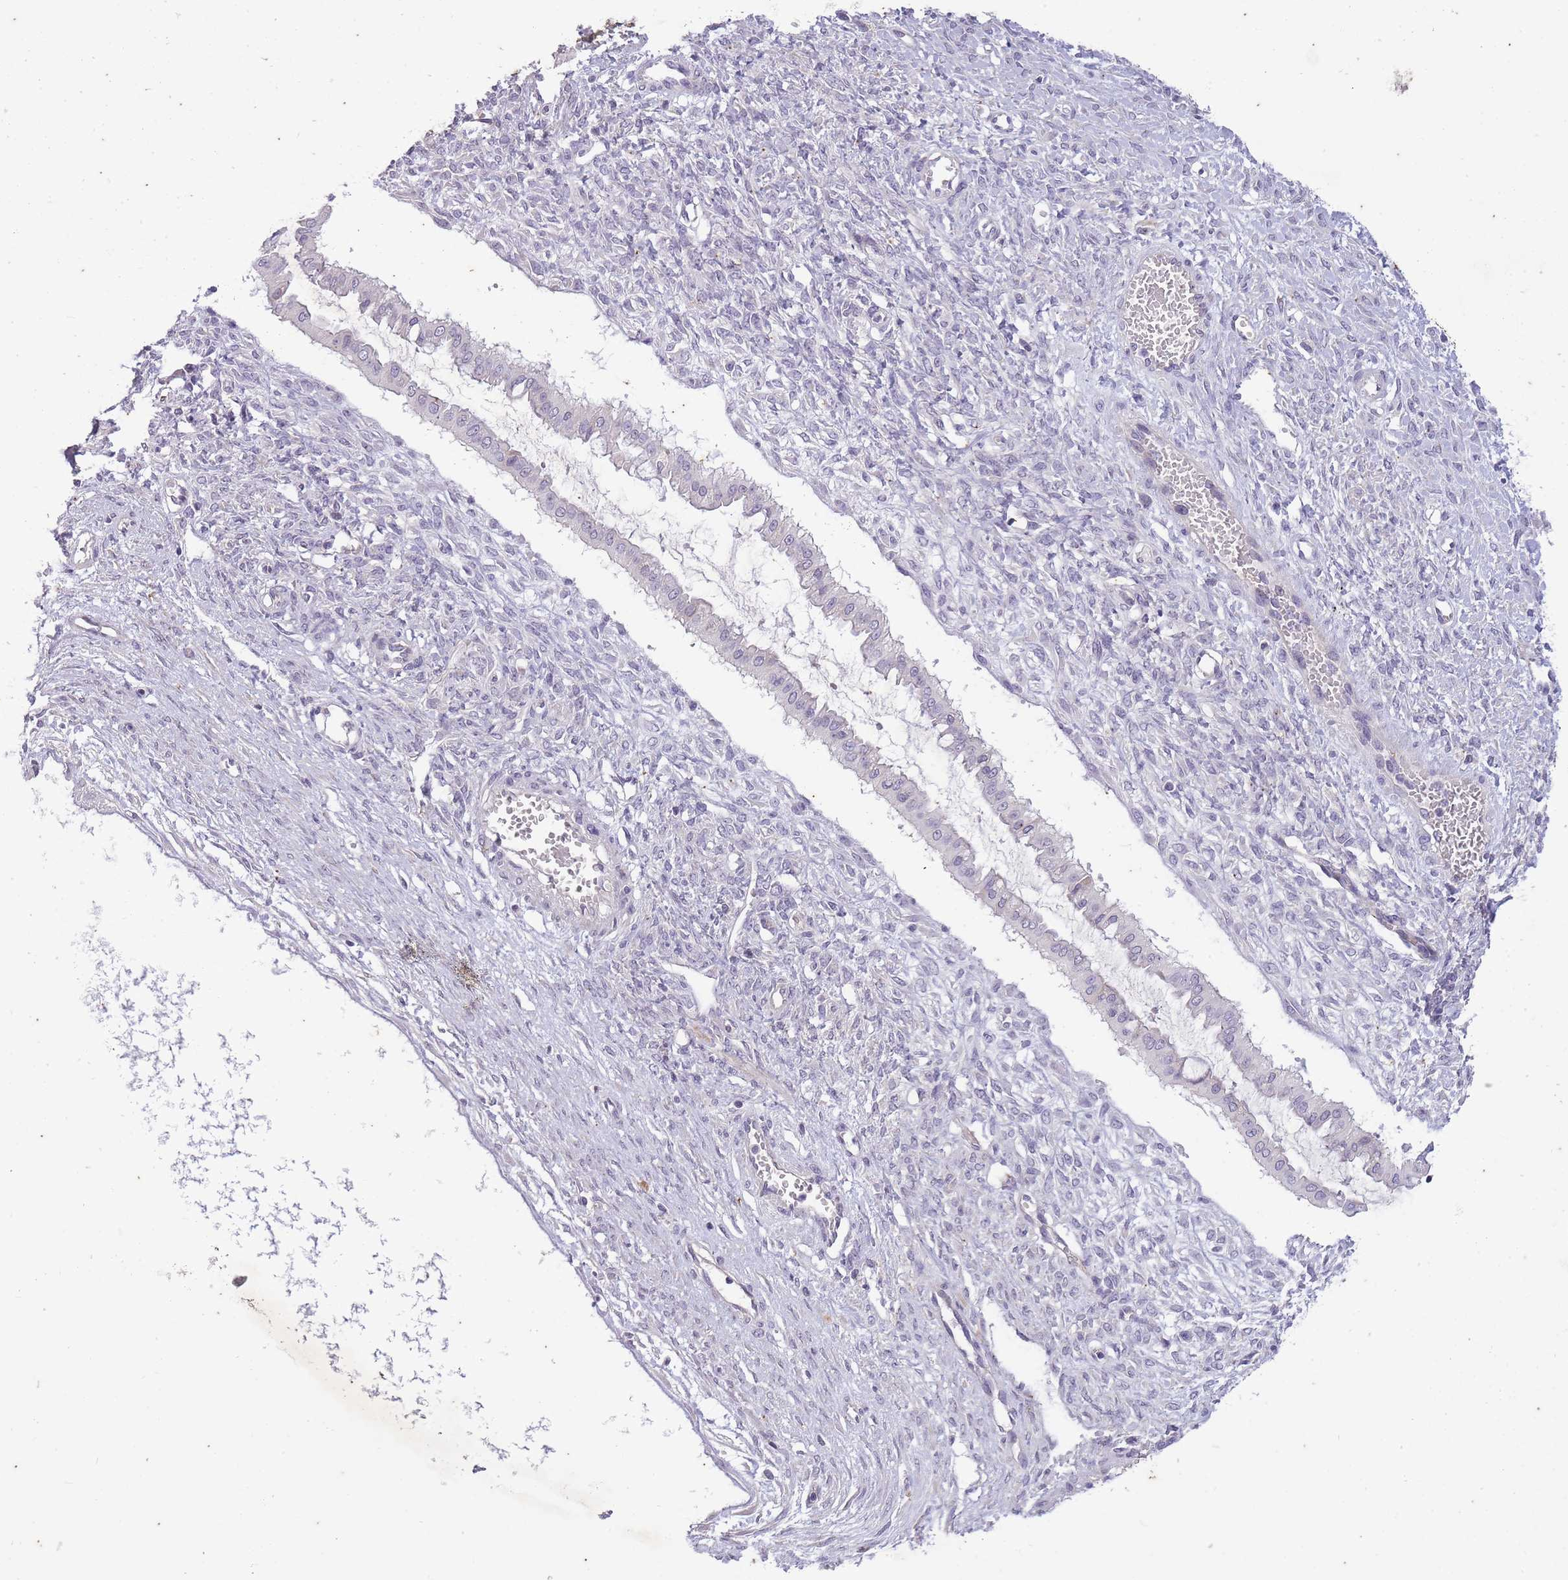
{"staining": {"intensity": "negative", "quantity": "none", "location": "none"}, "tissue": "ovarian cancer", "cell_type": "Tumor cells", "image_type": "cancer", "snomed": [{"axis": "morphology", "description": "Cystadenocarcinoma, mucinous, NOS"}, {"axis": "topography", "description": "Ovary"}], "caption": "Ovarian cancer (mucinous cystadenocarcinoma) was stained to show a protein in brown. There is no significant expression in tumor cells.", "gene": "CNTNAP3", "patient": {"sex": "female", "age": 73}}